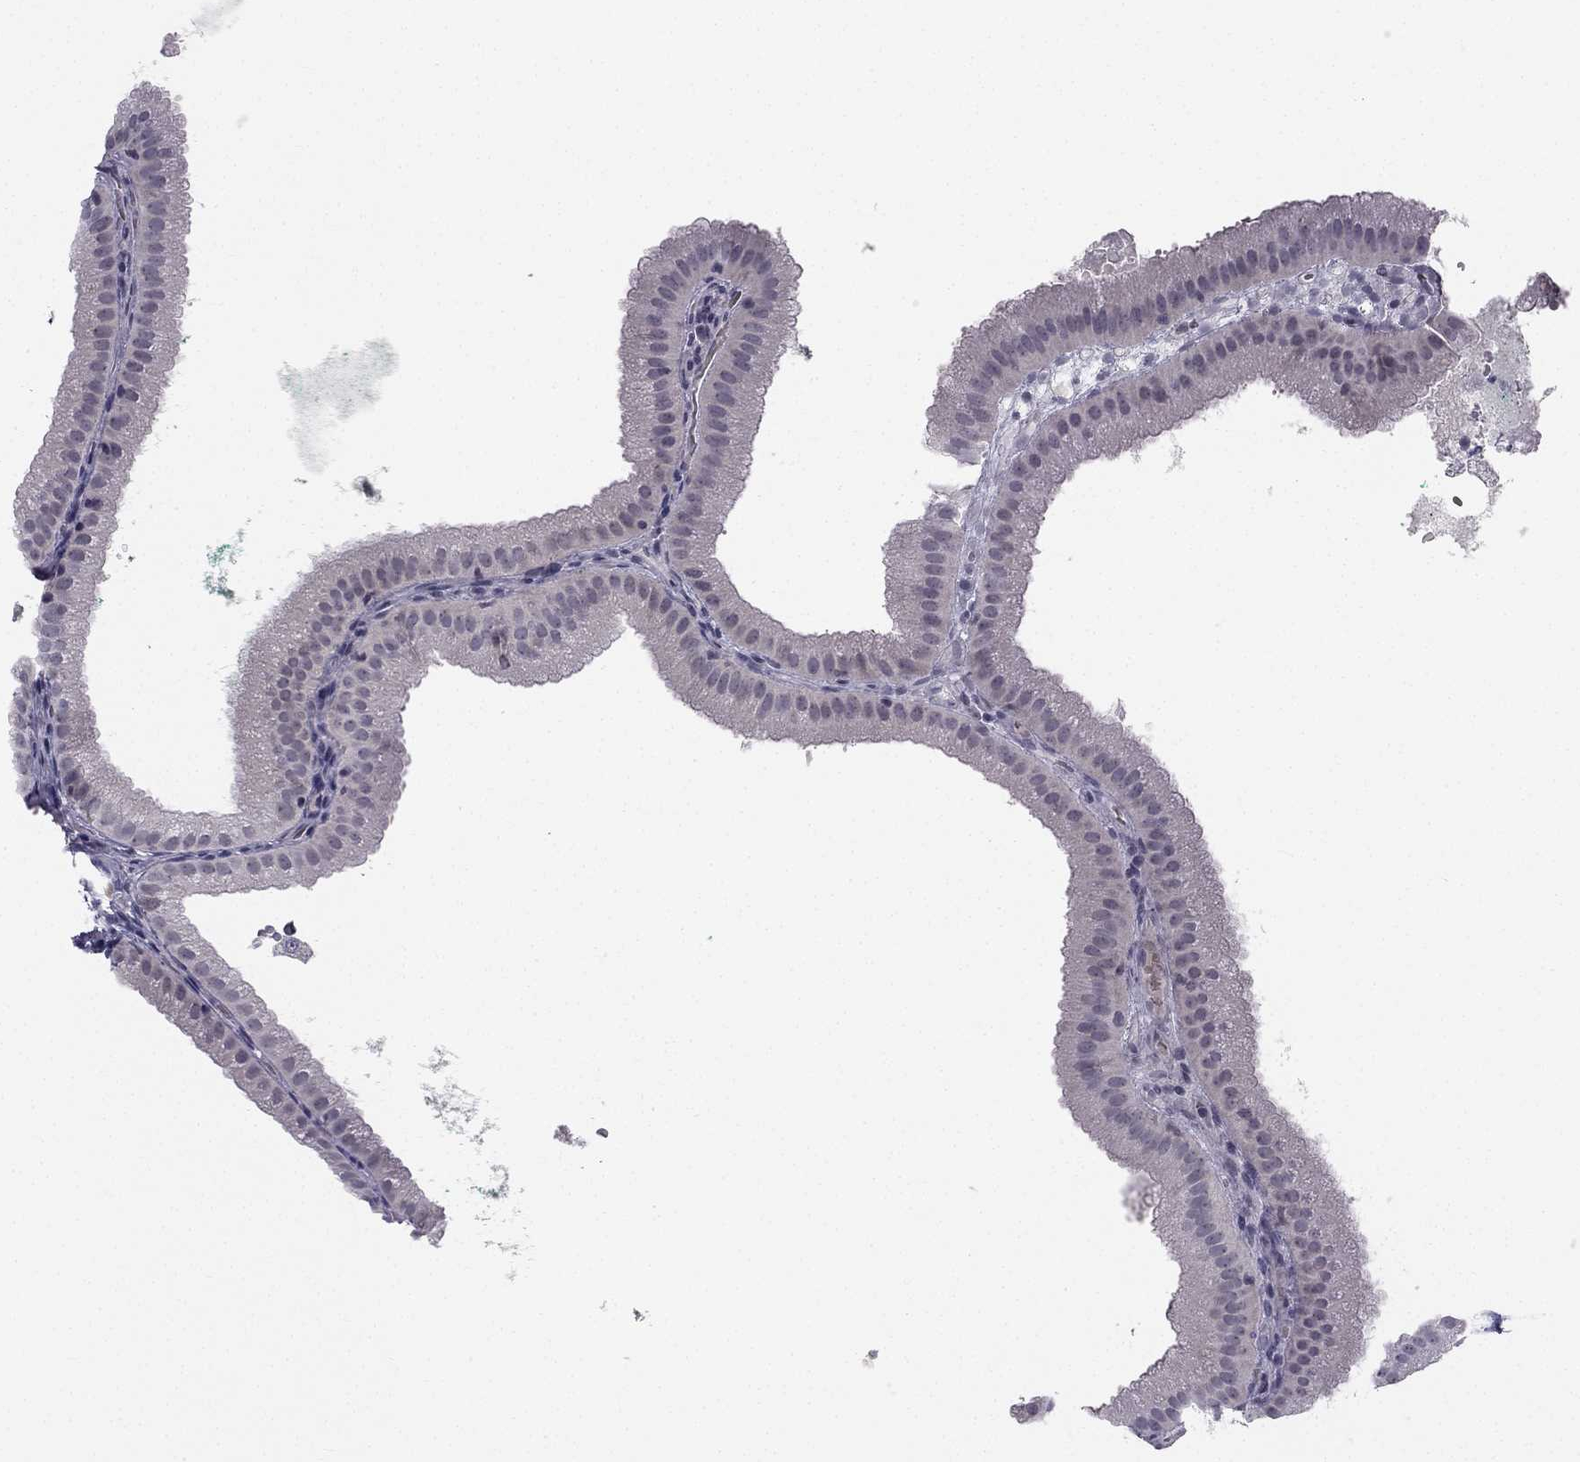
{"staining": {"intensity": "negative", "quantity": "none", "location": "none"}, "tissue": "gallbladder", "cell_type": "Glandular cells", "image_type": "normal", "snomed": [{"axis": "morphology", "description": "Normal tissue, NOS"}, {"axis": "topography", "description": "Gallbladder"}], "caption": "There is no significant expression in glandular cells of gallbladder. Brightfield microscopy of immunohistochemistry (IHC) stained with DAB (brown) and hematoxylin (blue), captured at high magnification.", "gene": "TRPS1", "patient": {"sex": "male", "age": 67}}